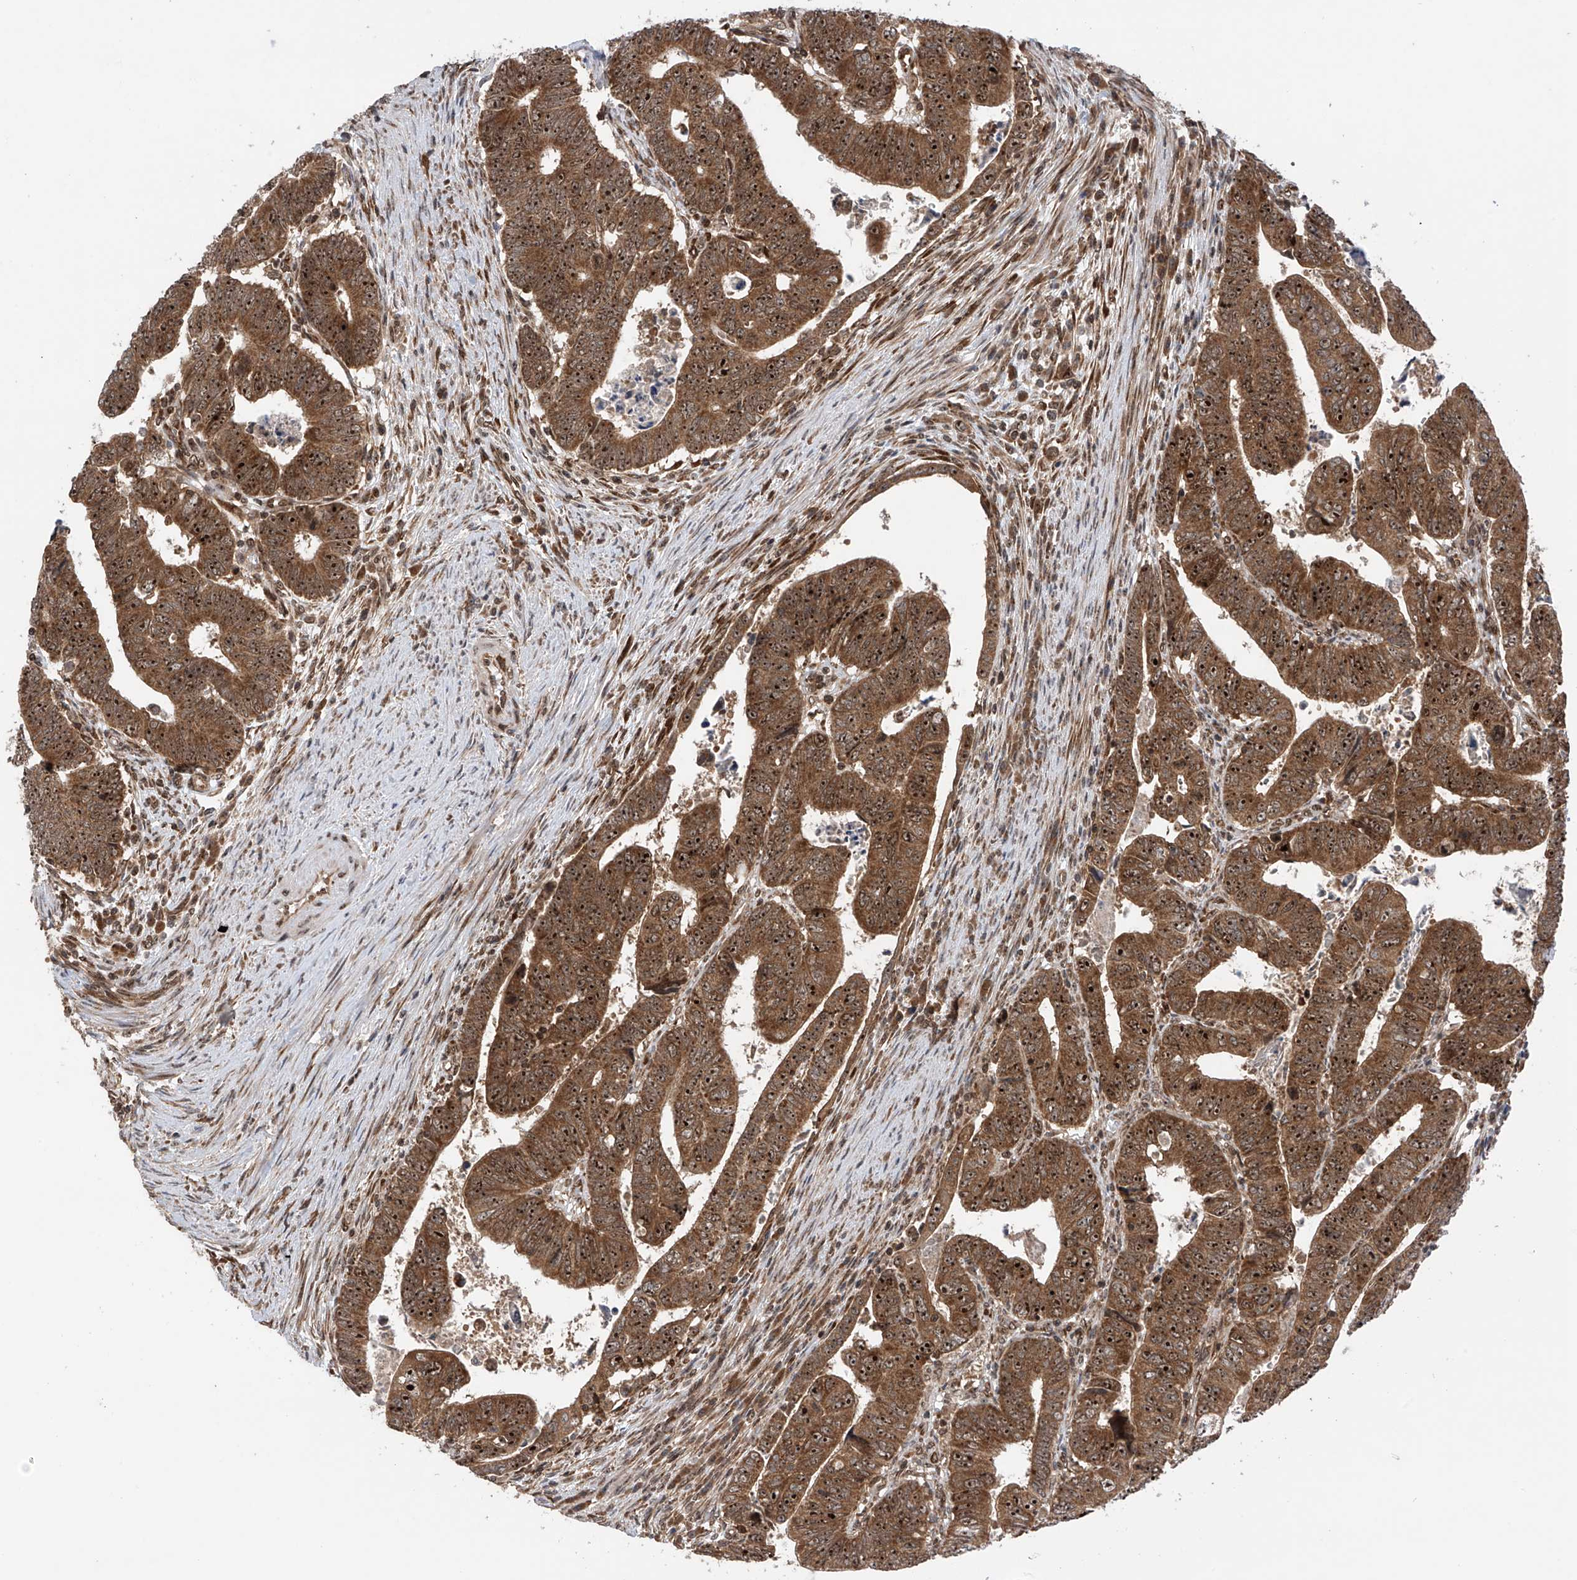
{"staining": {"intensity": "strong", "quantity": ">75%", "location": "cytoplasmic/membranous,nuclear"}, "tissue": "colorectal cancer", "cell_type": "Tumor cells", "image_type": "cancer", "snomed": [{"axis": "morphology", "description": "Normal tissue, NOS"}, {"axis": "morphology", "description": "Adenocarcinoma, NOS"}, {"axis": "topography", "description": "Rectum"}], "caption": "This photomicrograph reveals adenocarcinoma (colorectal) stained with immunohistochemistry (IHC) to label a protein in brown. The cytoplasmic/membranous and nuclear of tumor cells show strong positivity for the protein. Nuclei are counter-stained blue.", "gene": "C1orf131", "patient": {"sex": "female", "age": 65}}